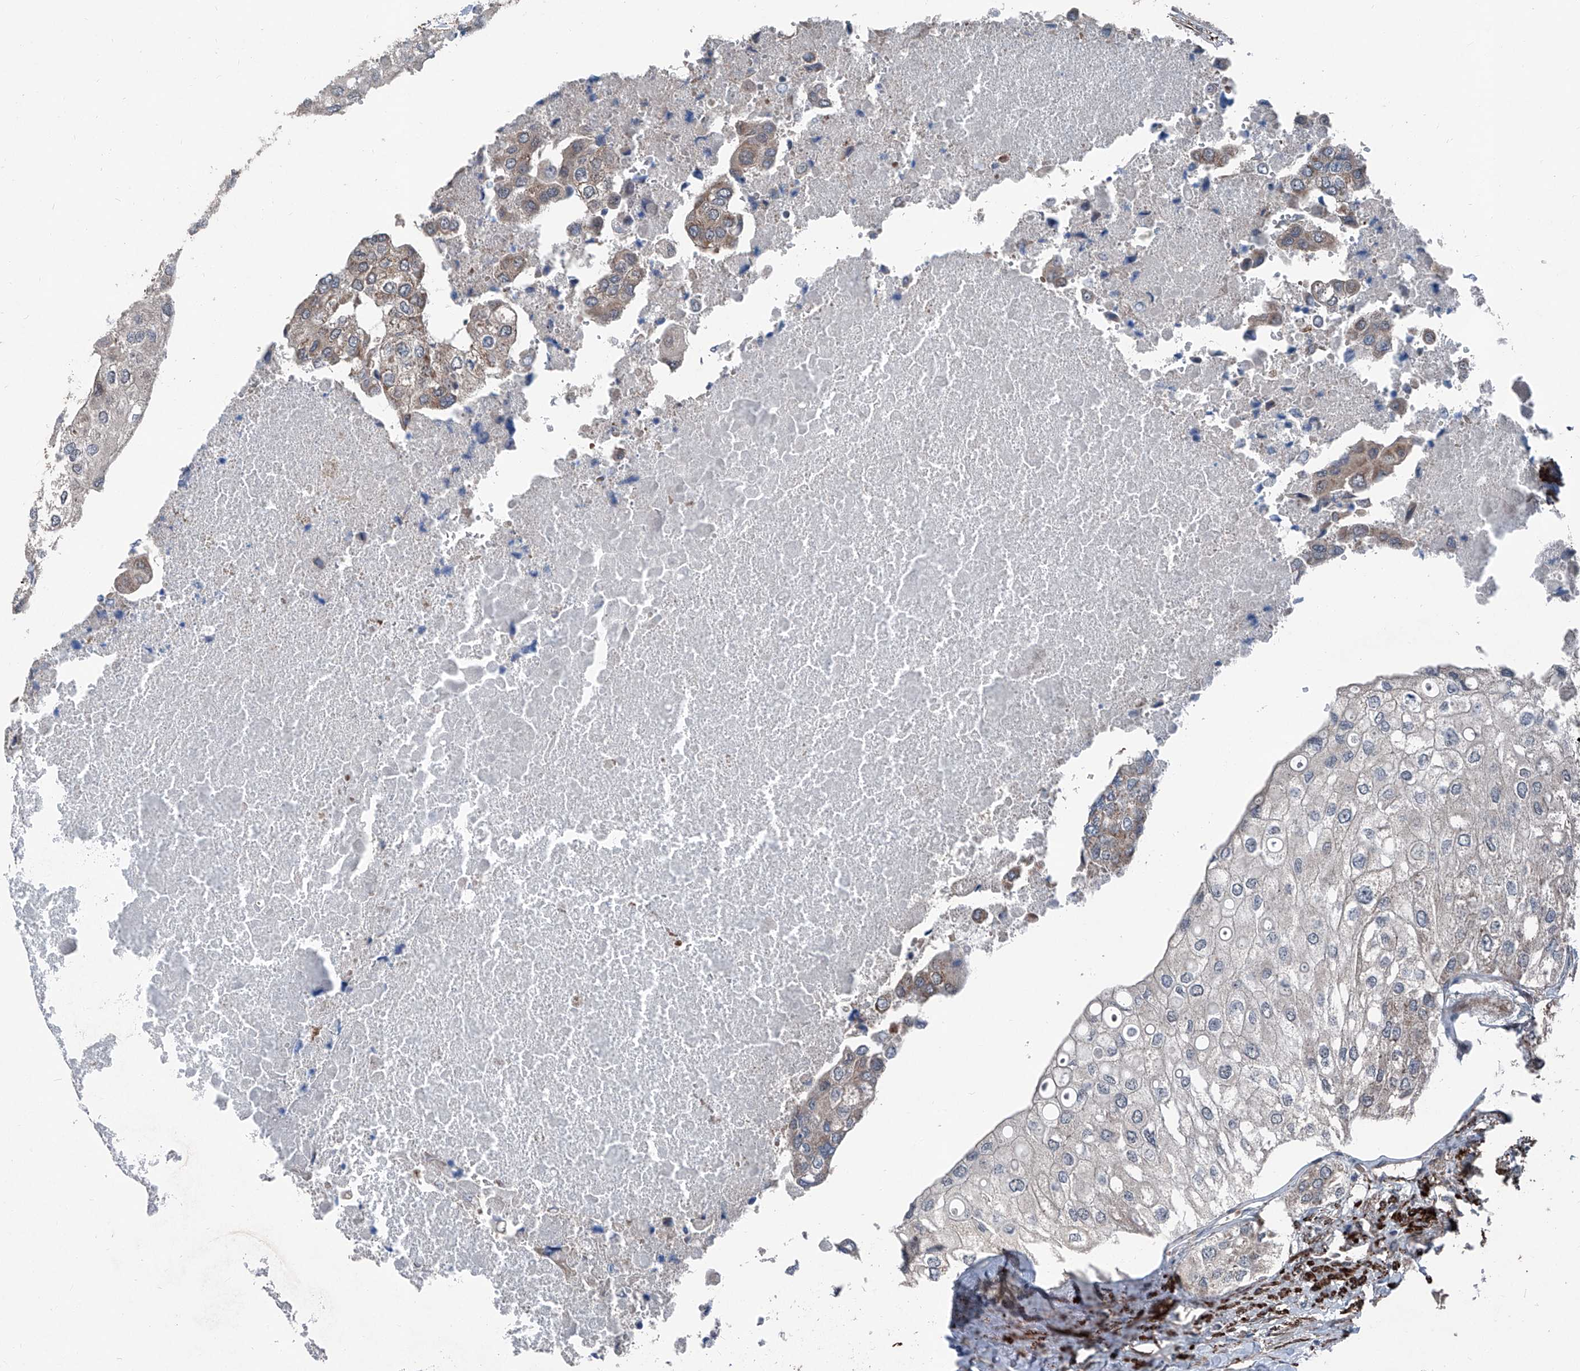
{"staining": {"intensity": "weak", "quantity": "<25%", "location": "cytoplasmic/membranous"}, "tissue": "urothelial cancer", "cell_type": "Tumor cells", "image_type": "cancer", "snomed": [{"axis": "morphology", "description": "Urothelial carcinoma, High grade"}, {"axis": "topography", "description": "Urinary bladder"}], "caption": "Immunohistochemical staining of urothelial cancer exhibits no significant staining in tumor cells.", "gene": "COA7", "patient": {"sex": "male", "age": 64}}